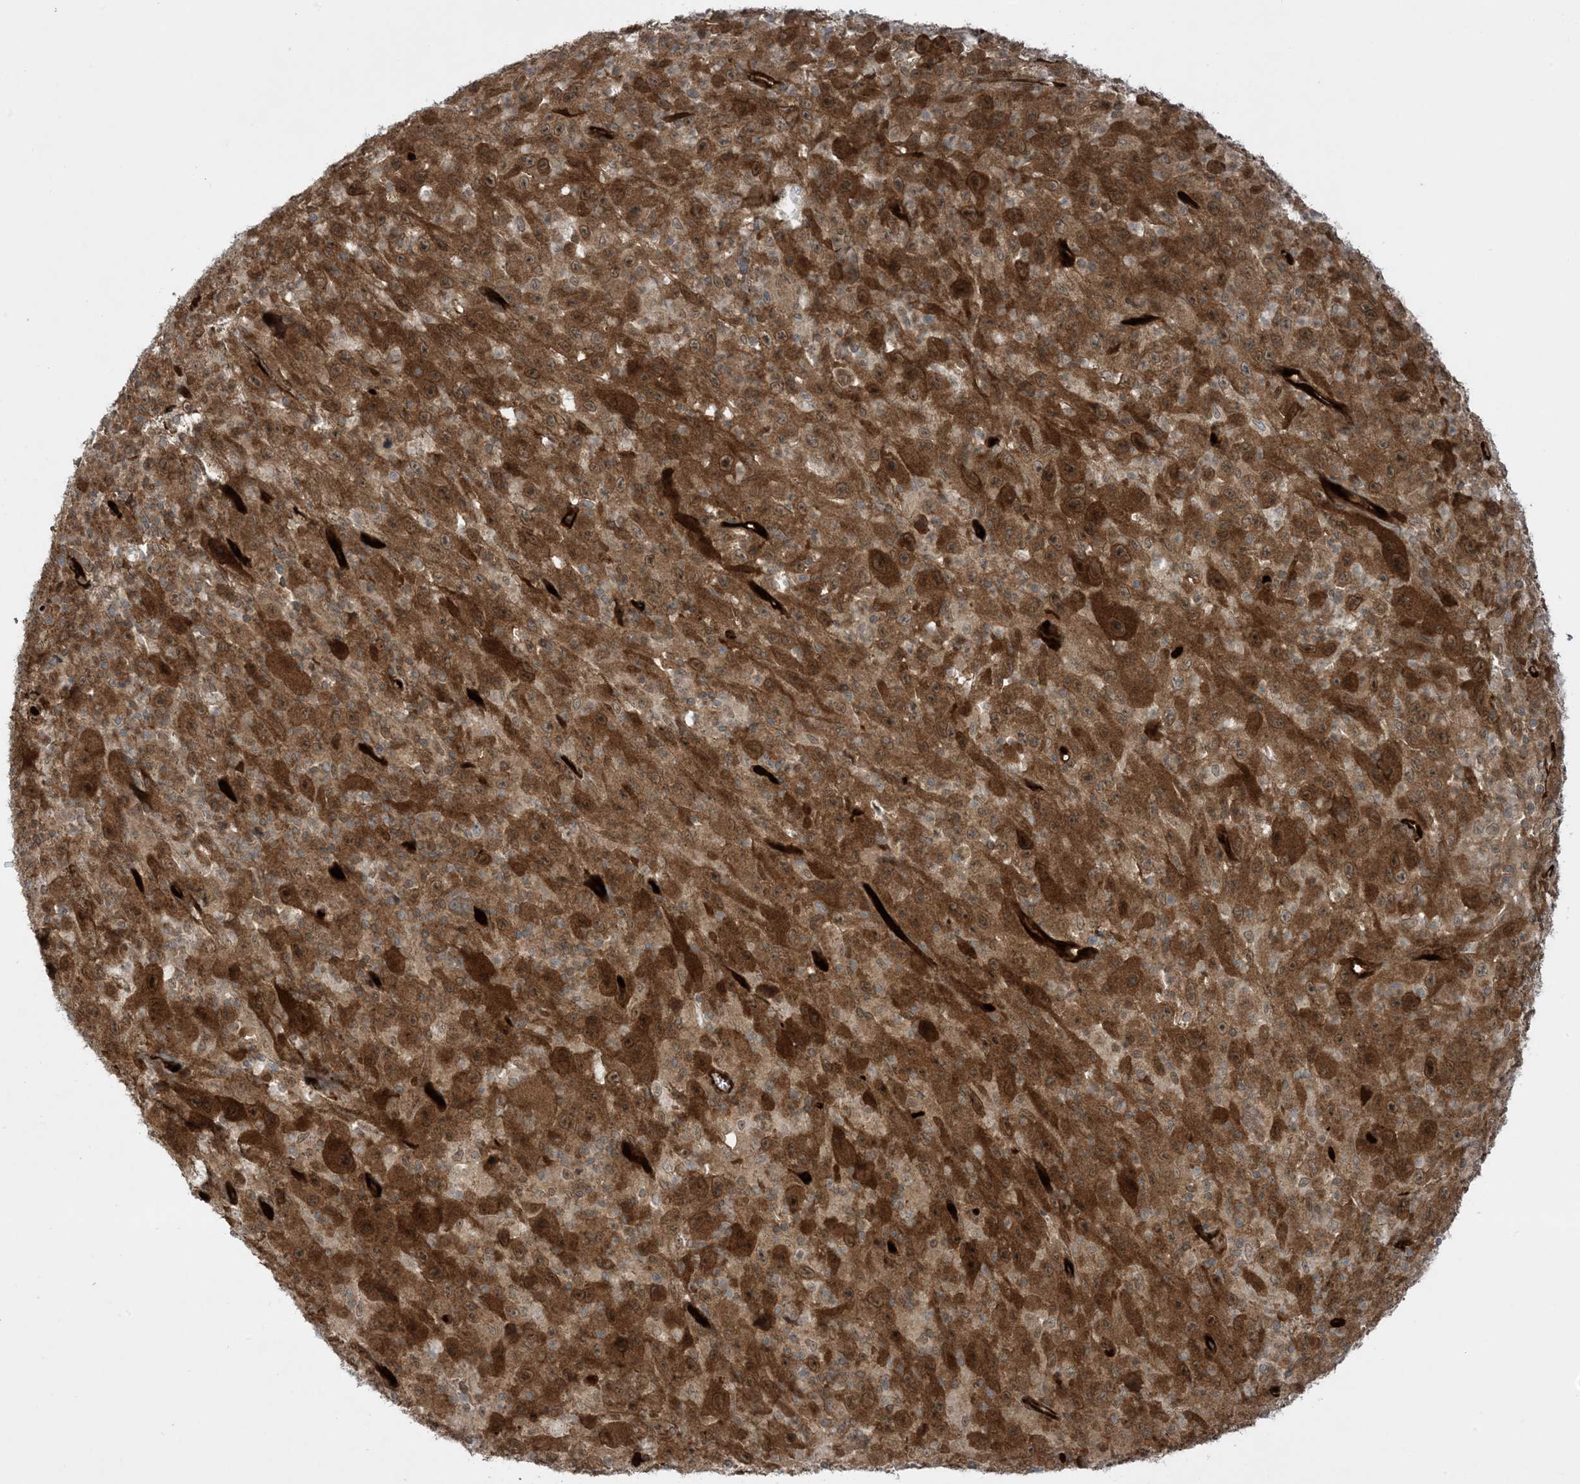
{"staining": {"intensity": "strong", "quantity": ">75%", "location": "cytoplasmic/membranous"}, "tissue": "melanoma", "cell_type": "Tumor cells", "image_type": "cancer", "snomed": [{"axis": "morphology", "description": "Malignant melanoma, Metastatic site"}, {"axis": "topography", "description": "Skin"}], "caption": "Melanoma was stained to show a protein in brown. There is high levels of strong cytoplasmic/membranous staining in approximately >75% of tumor cells.", "gene": "PPM1F", "patient": {"sex": "female", "age": 56}}